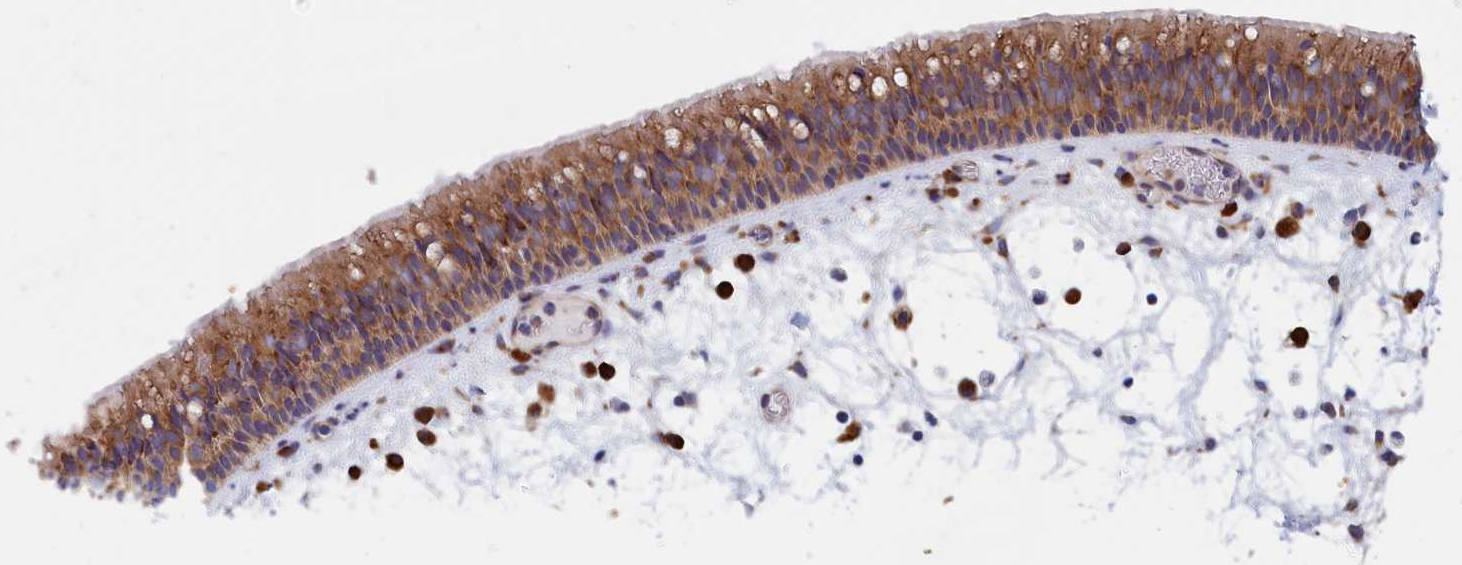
{"staining": {"intensity": "strong", "quantity": ">75%", "location": "cytoplasmic/membranous"}, "tissue": "nasopharynx", "cell_type": "Respiratory epithelial cells", "image_type": "normal", "snomed": [{"axis": "morphology", "description": "Normal tissue, NOS"}, {"axis": "morphology", "description": "Inflammation, NOS"}, {"axis": "morphology", "description": "Malignant melanoma, Metastatic site"}, {"axis": "topography", "description": "Nasopharynx"}], "caption": "Immunohistochemistry (IHC) image of benign nasopharynx: human nasopharynx stained using immunohistochemistry (IHC) reveals high levels of strong protein expression localized specifically in the cytoplasmic/membranous of respiratory epithelial cells, appearing as a cytoplasmic/membranous brown color.", "gene": "CCDC68", "patient": {"sex": "male", "age": 70}}